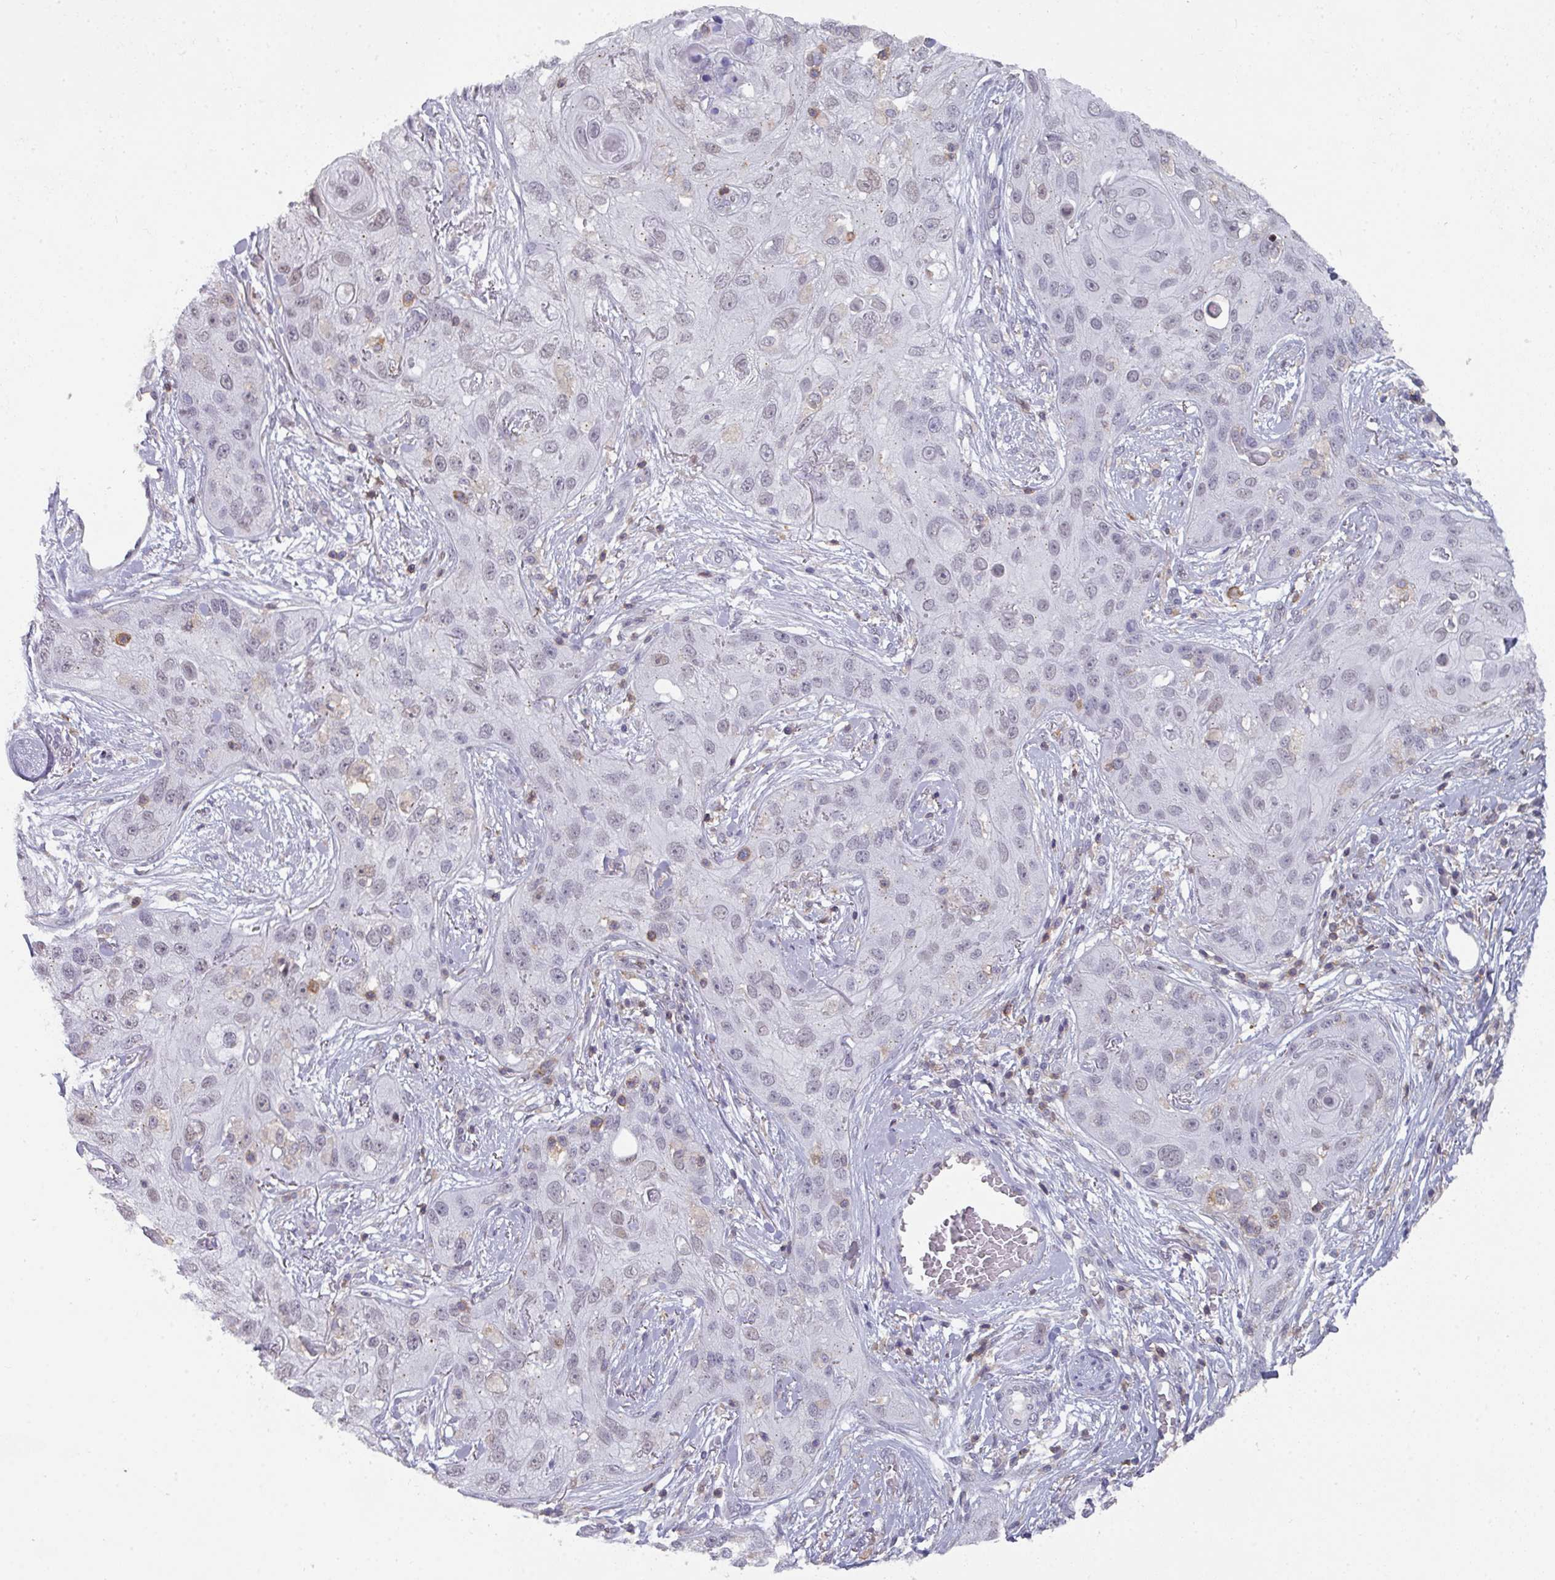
{"staining": {"intensity": "weak", "quantity": "25%-75%", "location": "nuclear"}, "tissue": "skin cancer", "cell_type": "Tumor cells", "image_type": "cancer", "snomed": [{"axis": "morphology", "description": "Squamous cell carcinoma, NOS"}, {"axis": "topography", "description": "Skin"}, {"axis": "topography", "description": "Vulva"}], "caption": "Approximately 25%-75% of tumor cells in human skin squamous cell carcinoma demonstrate weak nuclear protein staining as visualized by brown immunohistochemical staining.", "gene": "RASAL3", "patient": {"sex": "female", "age": 86}}